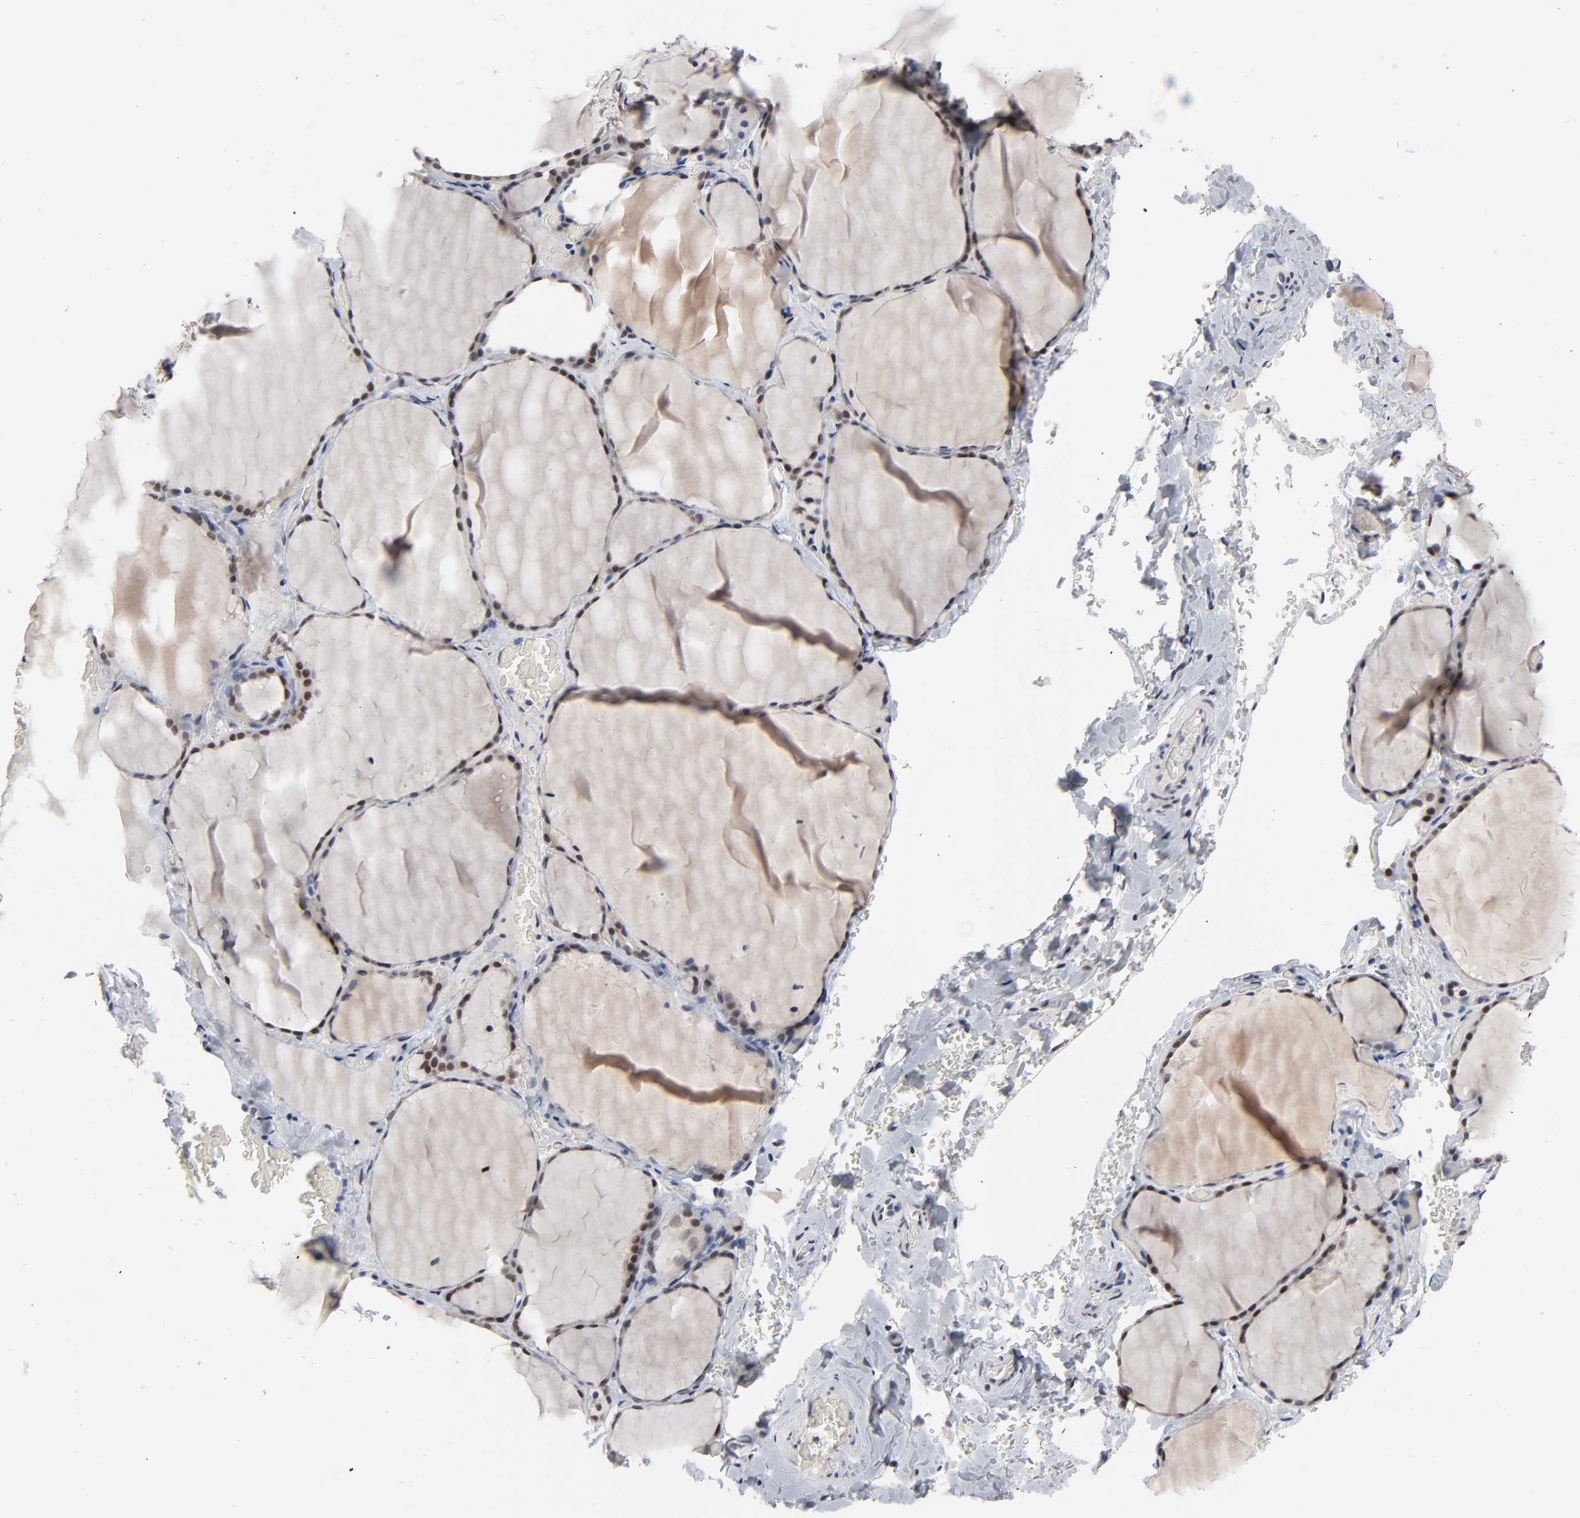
{"staining": {"intensity": "moderate", "quantity": ">75%", "location": "nuclear"}, "tissue": "thyroid gland", "cell_type": "Glandular cells", "image_type": "normal", "snomed": [{"axis": "morphology", "description": "Normal tissue, NOS"}, {"axis": "topography", "description": "Thyroid gland"}], "caption": "Immunohistochemistry (DAB (3,3'-diaminobenzidine)) staining of benign thyroid gland shows moderate nuclear protein expression in approximately >75% of glandular cells. Nuclei are stained in blue.", "gene": "SALL2", "patient": {"sex": "female", "age": 22}}